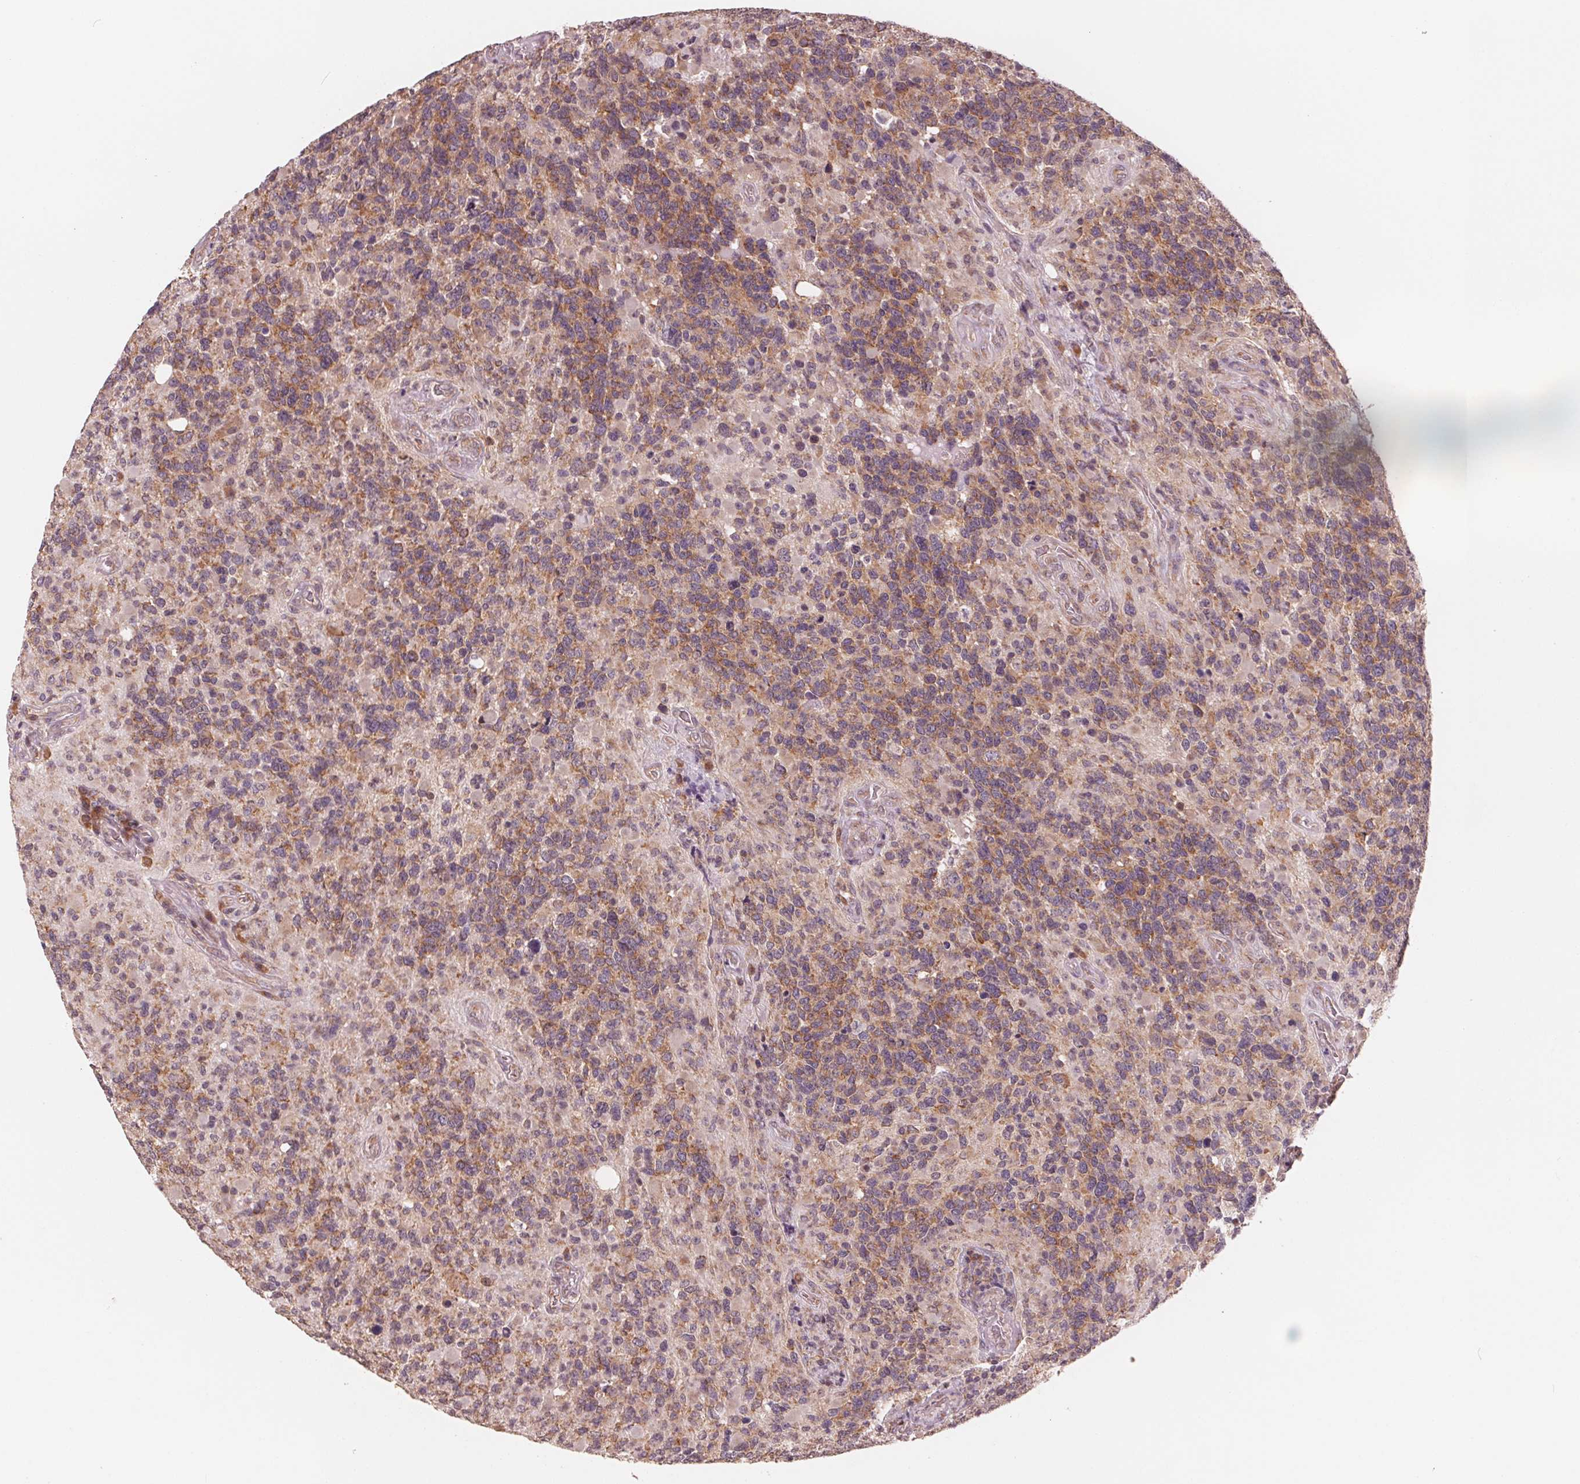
{"staining": {"intensity": "moderate", "quantity": ">75%", "location": "cytoplasmic/membranous"}, "tissue": "glioma", "cell_type": "Tumor cells", "image_type": "cancer", "snomed": [{"axis": "morphology", "description": "Glioma, malignant, High grade"}, {"axis": "topography", "description": "Brain"}], "caption": "IHC (DAB (3,3'-diaminobenzidine)) staining of human glioma displays moderate cytoplasmic/membranous protein positivity in about >75% of tumor cells.", "gene": "GIGYF2", "patient": {"sex": "female", "age": 40}}